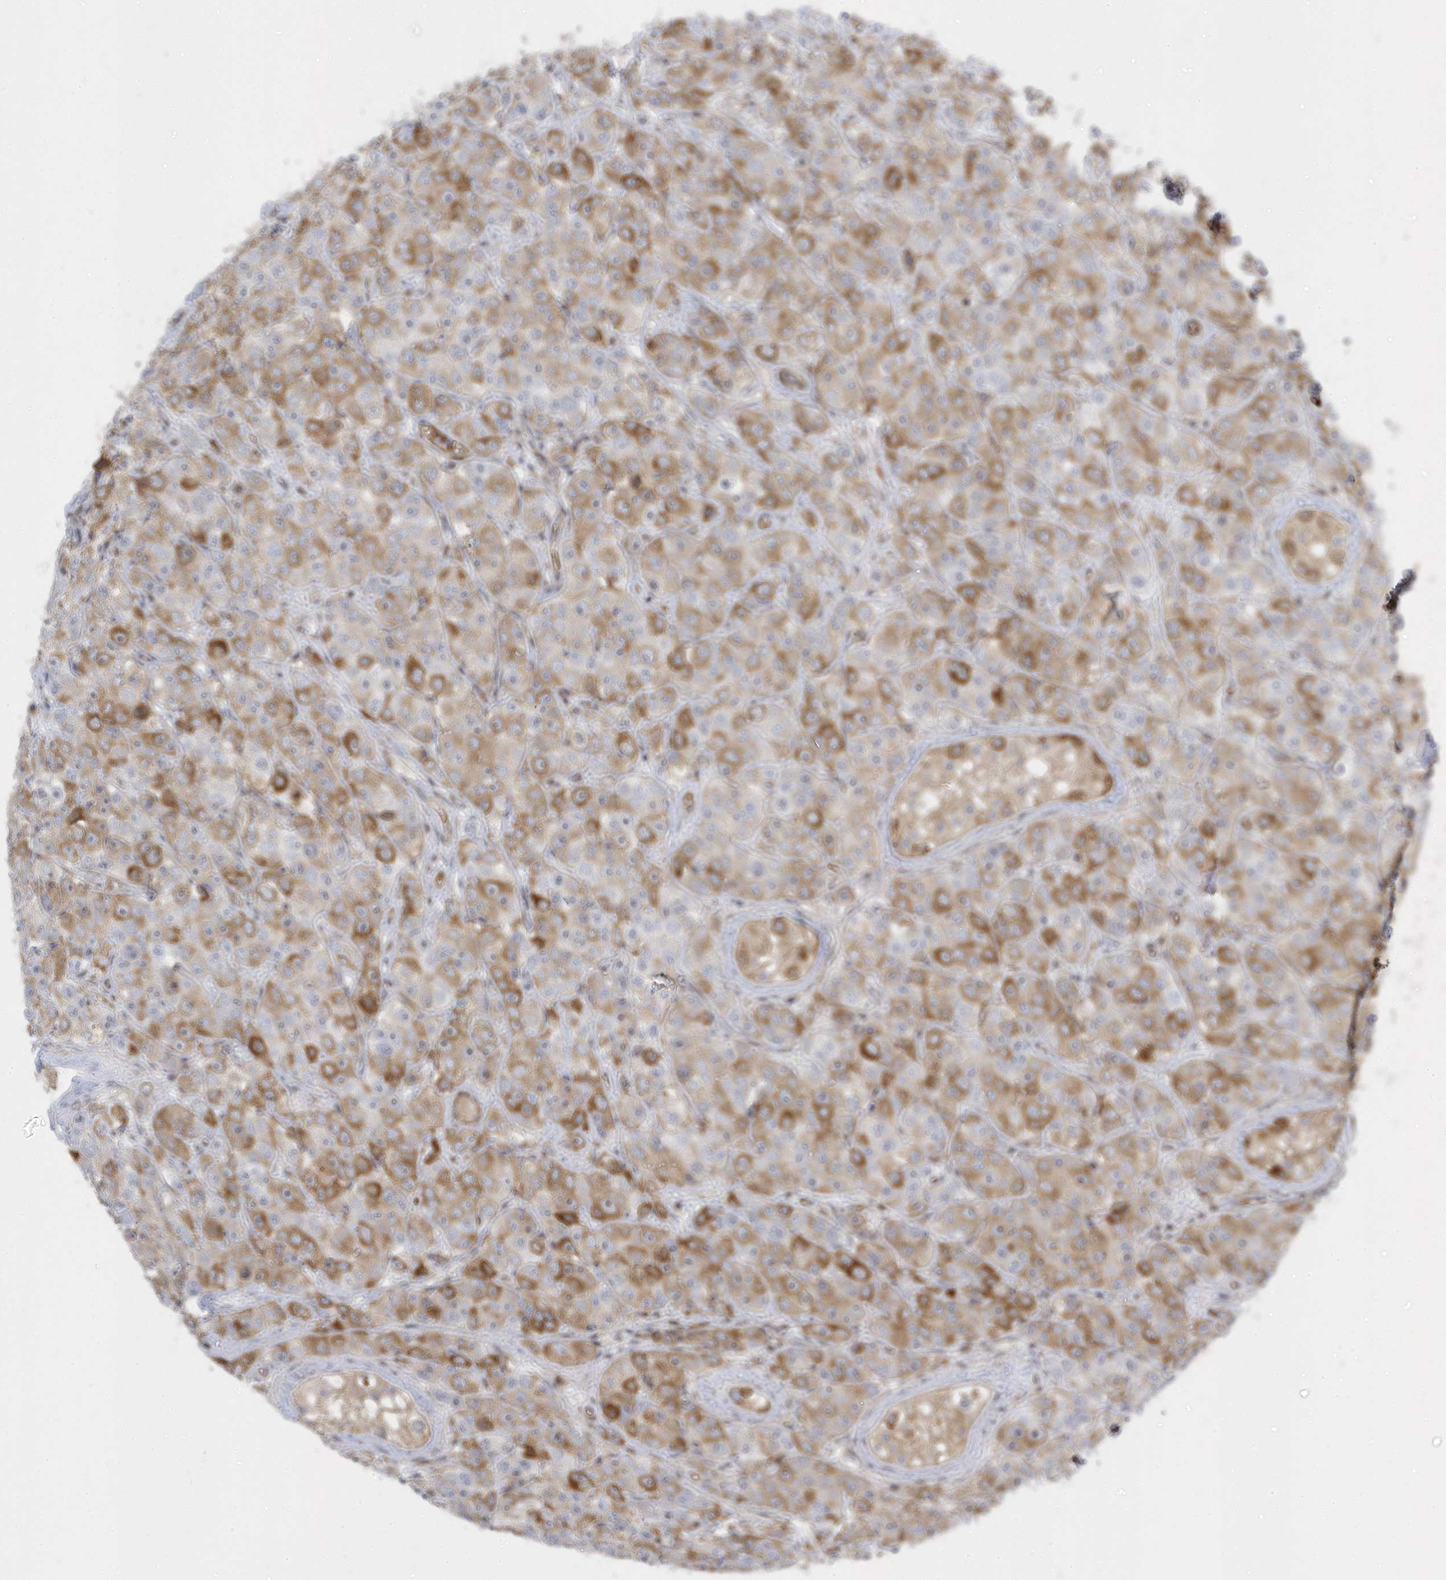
{"staining": {"intensity": "moderate", "quantity": ">75%", "location": "cytoplasmic/membranous,nuclear"}, "tissue": "testis cancer", "cell_type": "Tumor cells", "image_type": "cancer", "snomed": [{"axis": "morphology", "description": "Seminoma, NOS"}, {"axis": "topography", "description": "Testis"}], "caption": "About >75% of tumor cells in testis cancer reveal moderate cytoplasmic/membranous and nuclear protein positivity as visualized by brown immunohistochemical staining.", "gene": "MAP7D3", "patient": {"sex": "male", "age": 28}}